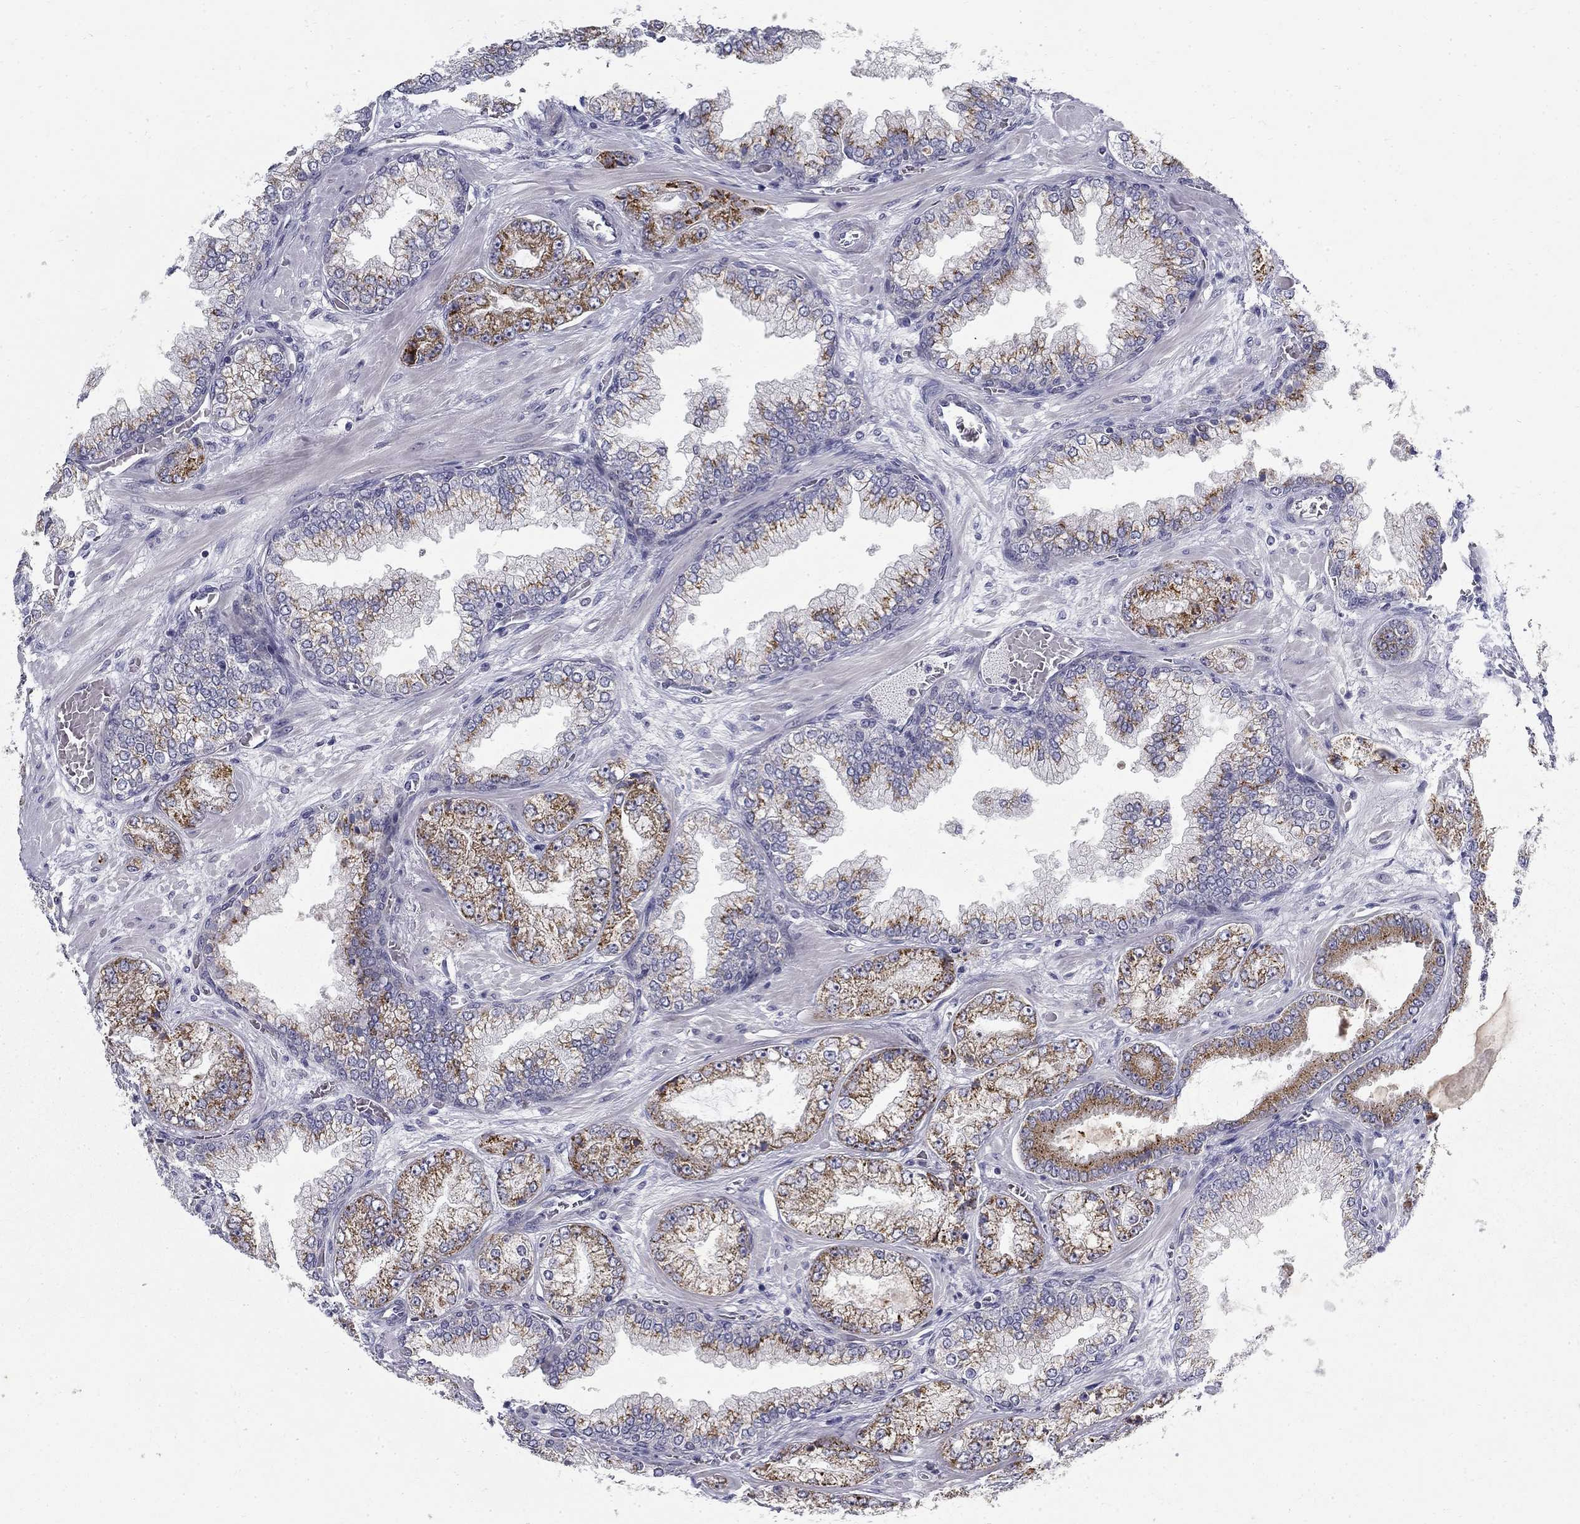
{"staining": {"intensity": "strong", "quantity": "<25%", "location": "cytoplasmic/membranous"}, "tissue": "prostate cancer", "cell_type": "Tumor cells", "image_type": "cancer", "snomed": [{"axis": "morphology", "description": "Adenocarcinoma, Low grade"}, {"axis": "topography", "description": "Prostate"}], "caption": "A brown stain labels strong cytoplasmic/membranous positivity of a protein in human adenocarcinoma (low-grade) (prostate) tumor cells.", "gene": "CLIC6", "patient": {"sex": "male", "age": 57}}